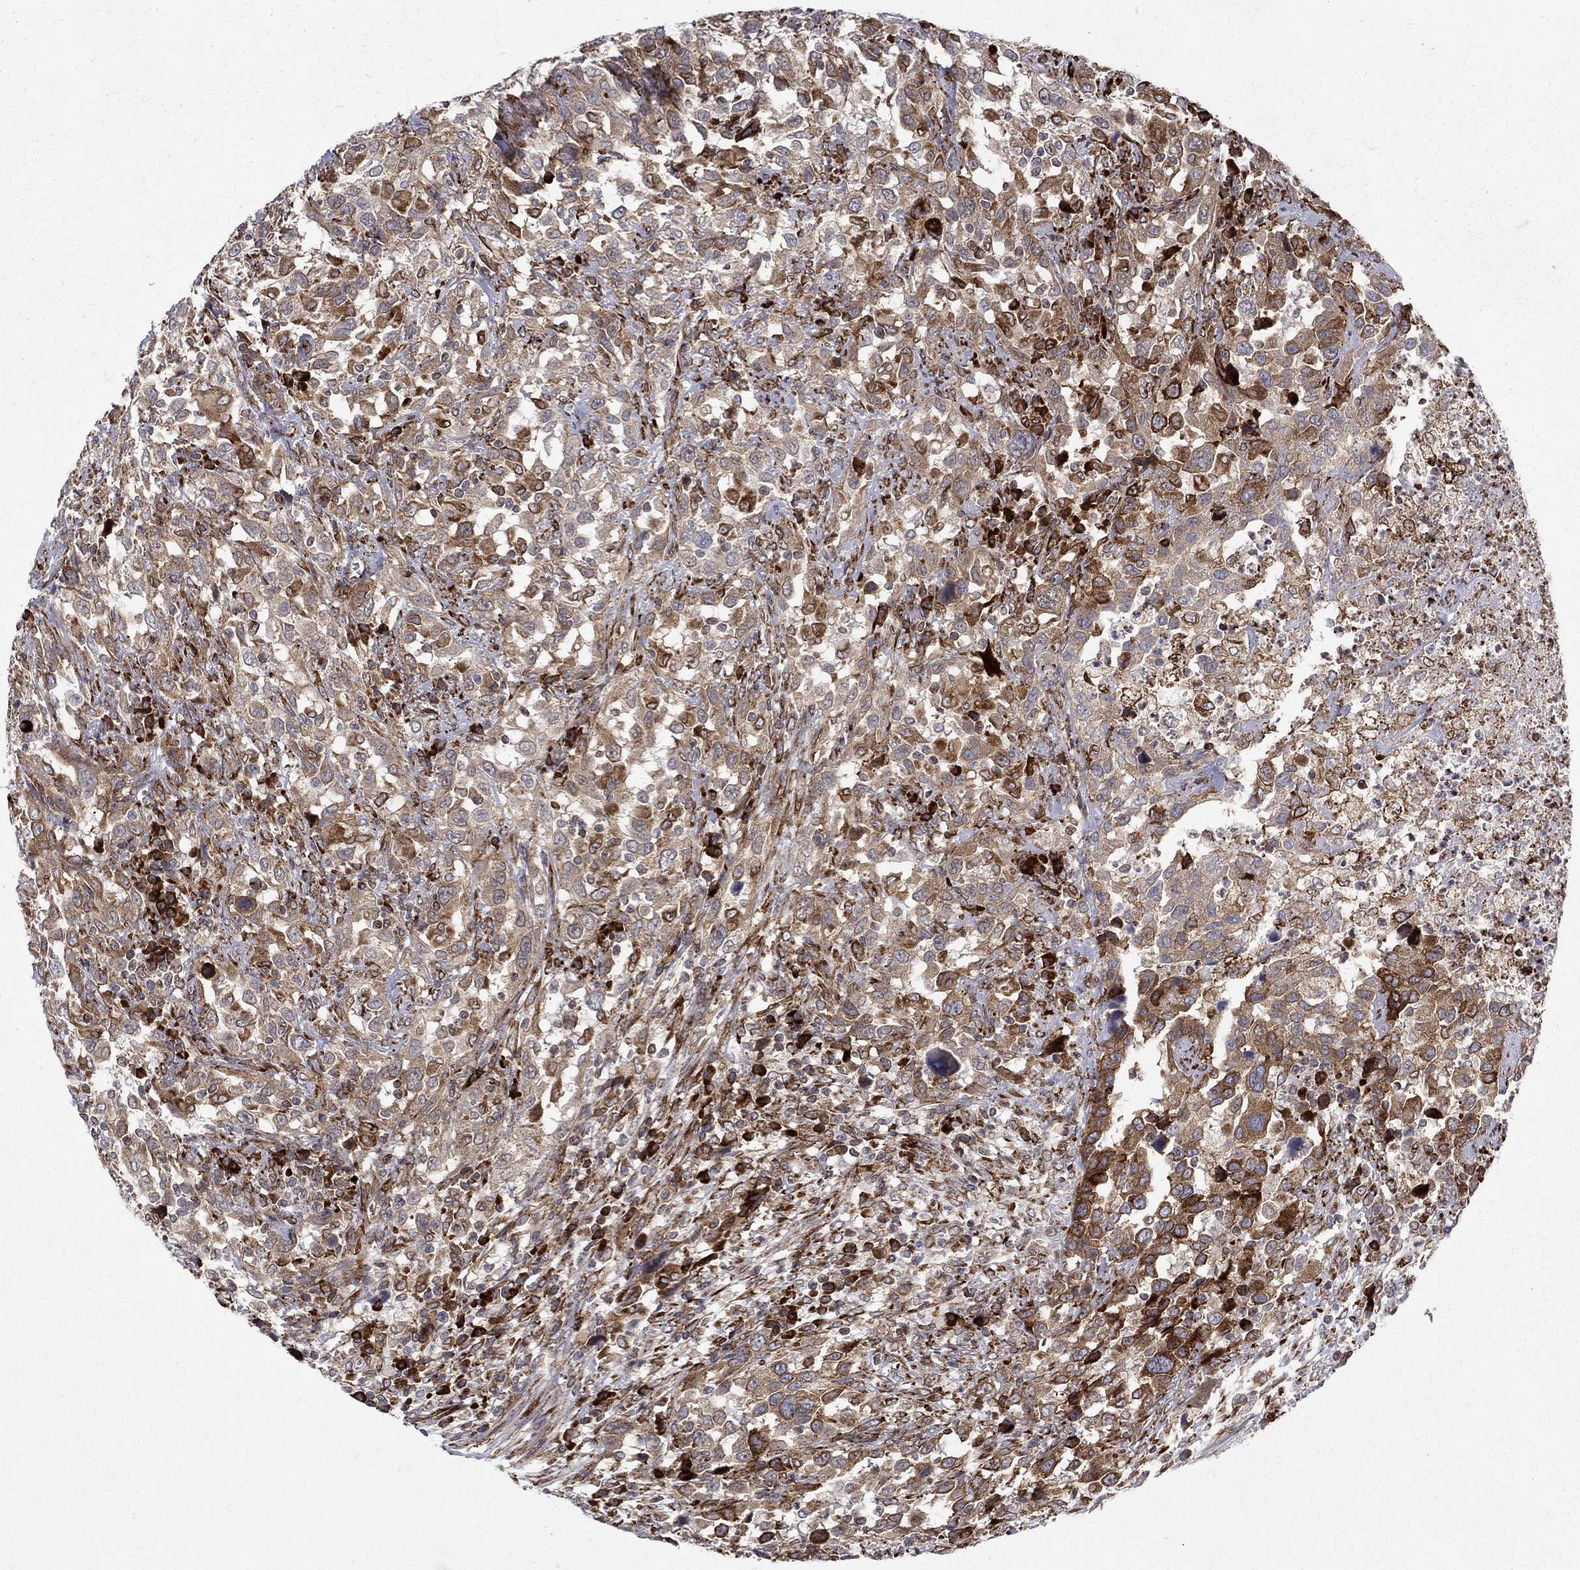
{"staining": {"intensity": "strong", "quantity": "<25%", "location": "cytoplasmic/membranous,nuclear"}, "tissue": "urothelial cancer", "cell_type": "Tumor cells", "image_type": "cancer", "snomed": [{"axis": "morphology", "description": "Urothelial carcinoma, NOS"}, {"axis": "morphology", "description": "Urothelial carcinoma, High grade"}, {"axis": "topography", "description": "Urinary bladder"}], "caption": "Strong cytoplasmic/membranous and nuclear staining is present in about <25% of tumor cells in urothelial cancer. (brown staining indicates protein expression, while blue staining denotes nuclei).", "gene": "CAB39L", "patient": {"sex": "female", "age": 64}}